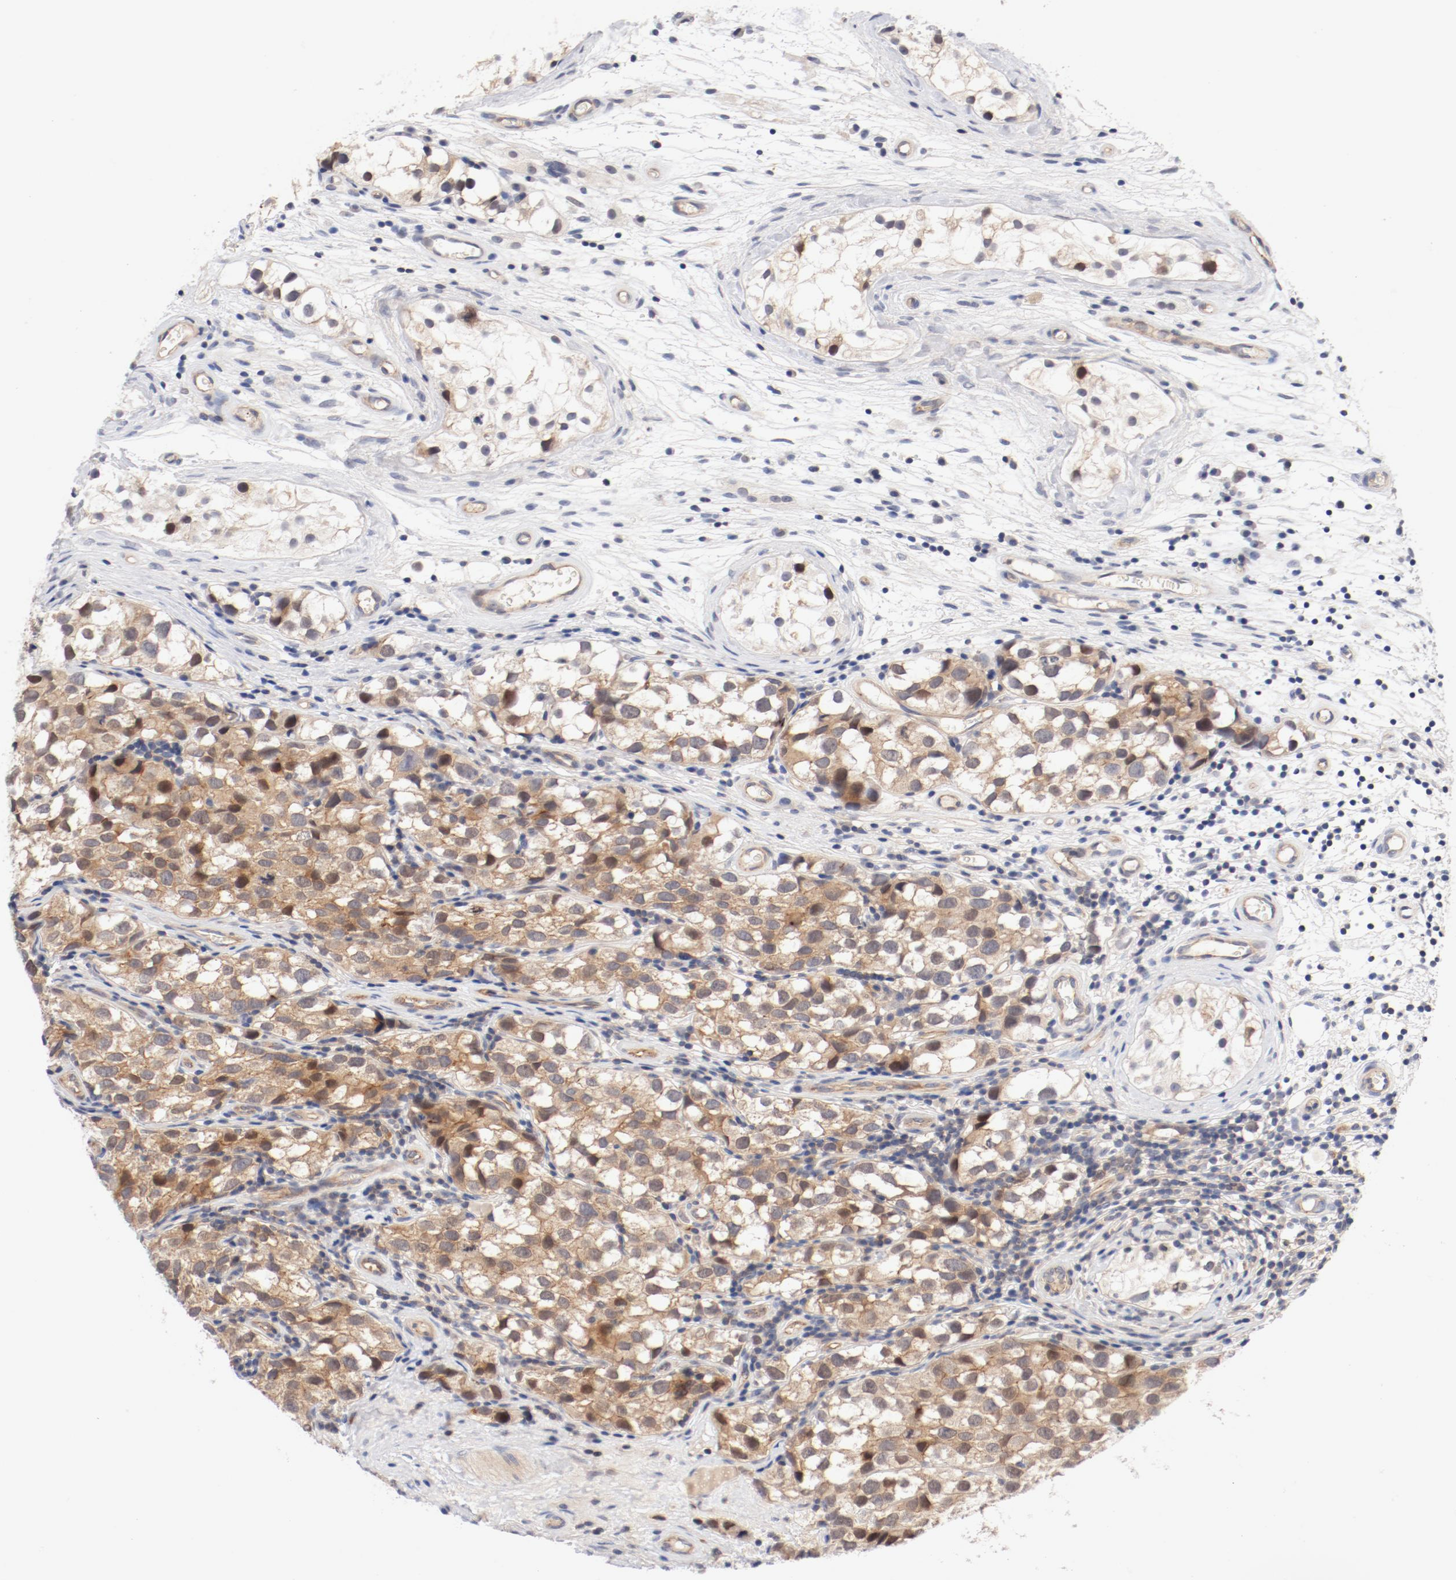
{"staining": {"intensity": "moderate", "quantity": ">75%", "location": "cytoplasmic/membranous,nuclear"}, "tissue": "testis cancer", "cell_type": "Tumor cells", "image_type": "cancer", "snomed": [{"axis": "morphology", "description": "Seminoma, NOS"}, {"axis": "topography", "description": "Testis"}], "caption": "Moderate cytoplasmic/membranous and nuclear protein positivity is present in about >75% of tumor cells in testis seminoma.", "gene": "ZNF267", "patient": {"sex": "male", "age": 39}}